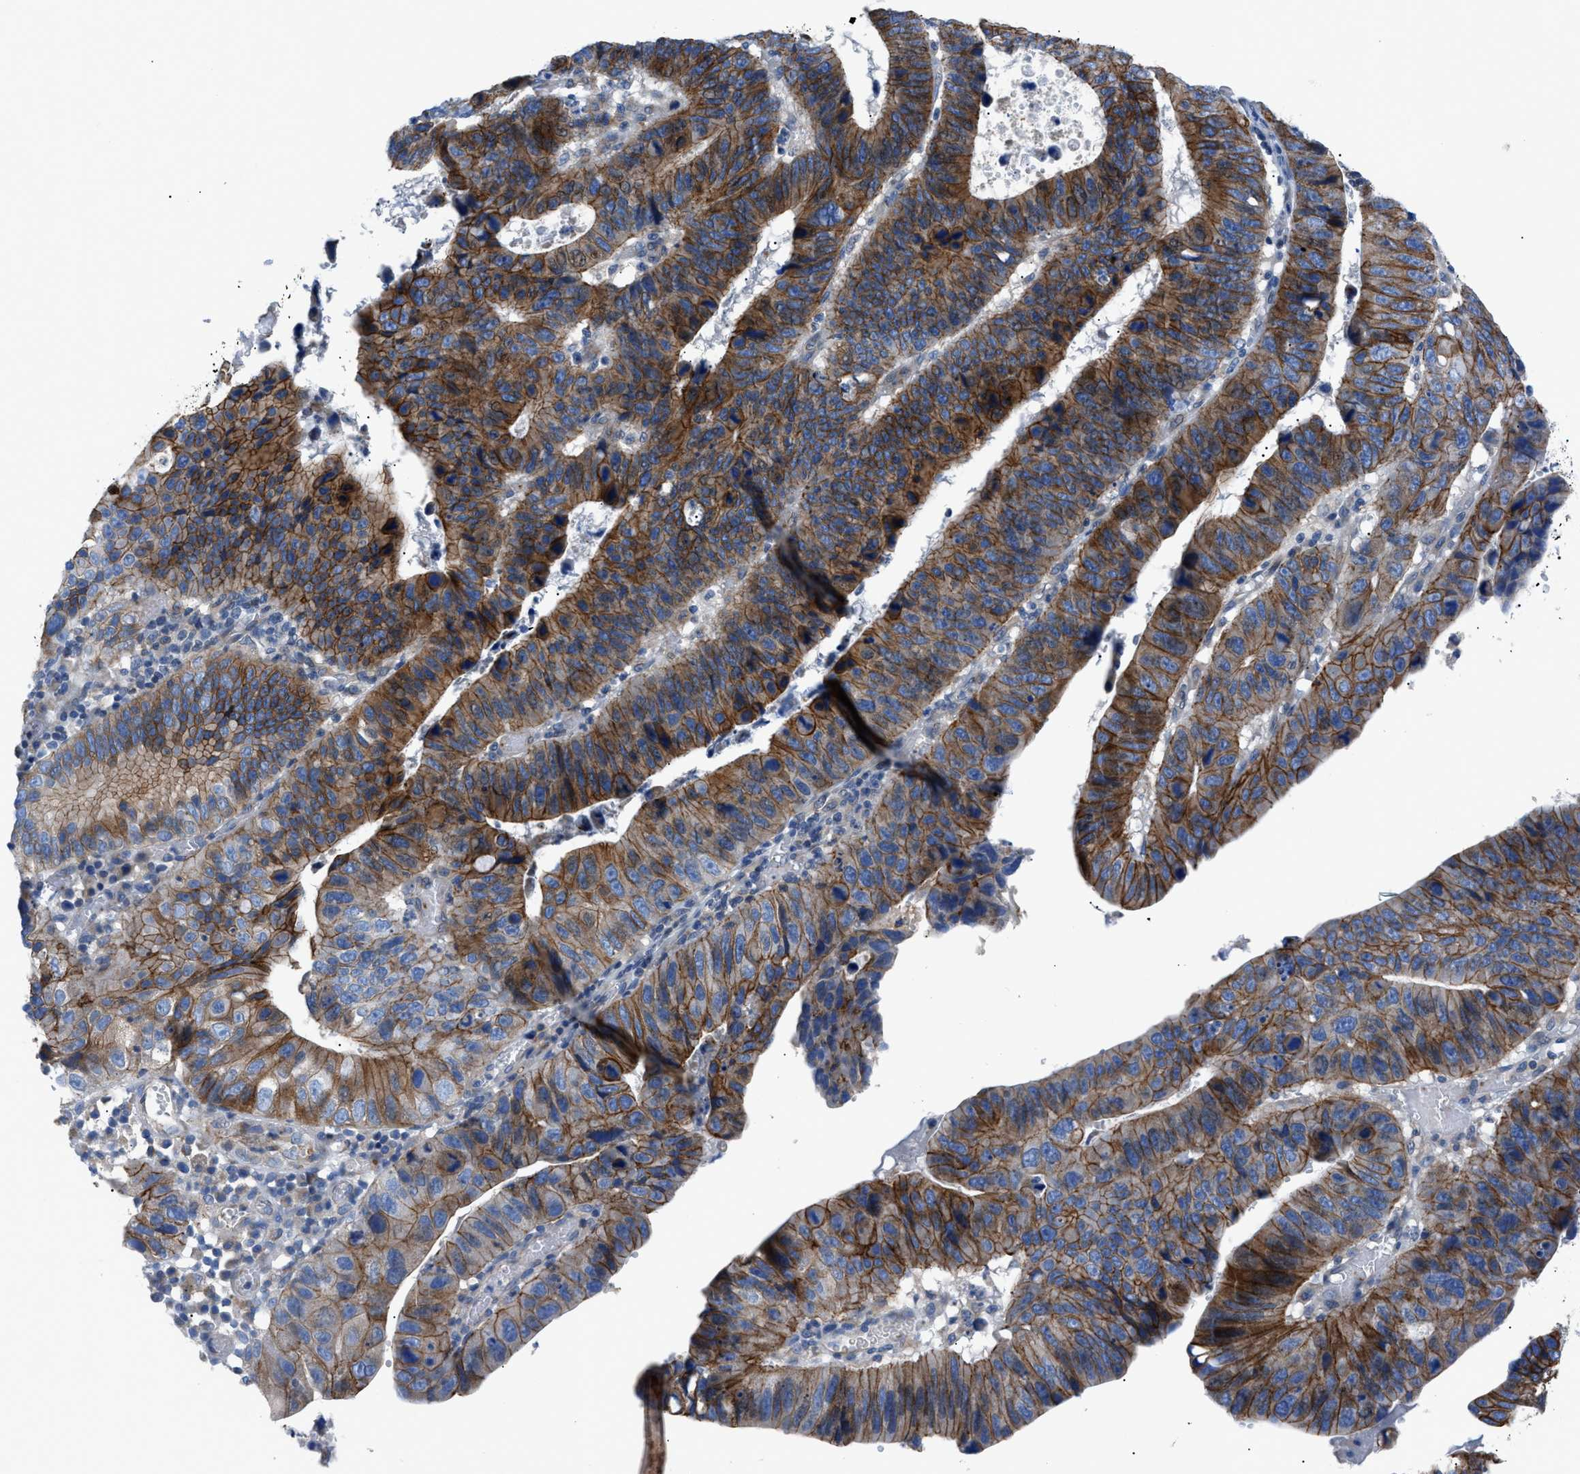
{"staining": {"intensity": "moderate", "quantity": ">75%", "location": "cytoplasmic/membranous"}, "tissue": "stomach cancer", "cell_type": "Tumor cells", "image_type": "cancer", "snomed": [{"axis": "morphology", "description": "Adenocarcinoma, NOS"}, {"axis": "topography", "description": "Stomach"}], "caption": "The photomicrograph demonstrates staining of stomach cancer (adenocarcinoma), revealing moderate cytoplasmic/membranous protein positivity (brown color) within tumor cells.", "gene": "ZDHHC24", "patient": {"sex": "male", "age": 59}}